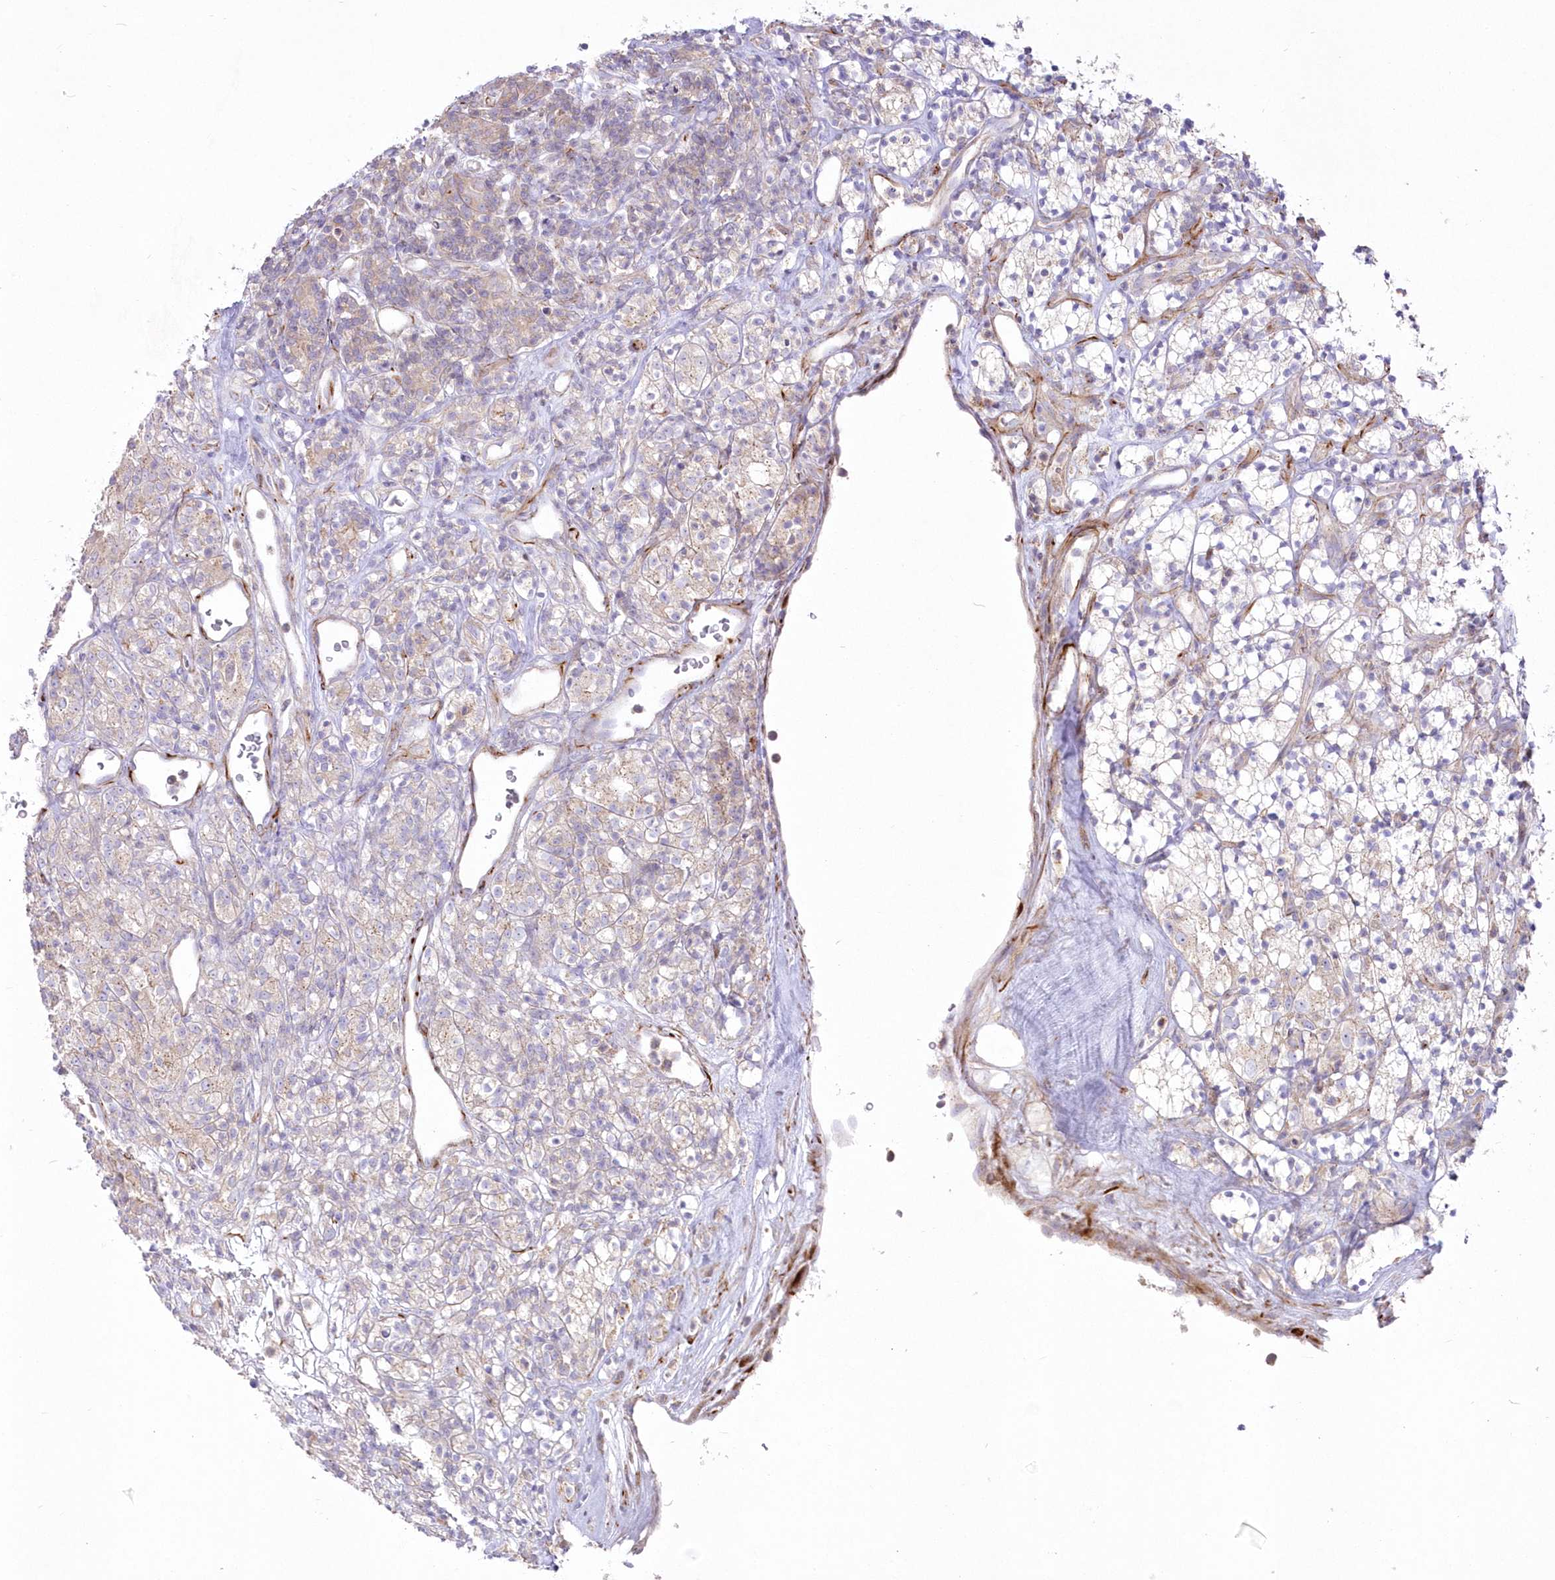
{"staining": {"intensity": "negative", "quantity": "none", "location": "none"}, "tissue": "renal cancer", "cell_type": "Tumor cells", "image_type": "cancer", "snomed": [{"axis": "morphology", "description": "Adenocarcinoma, NOS"}, {"axis": "topography", "description": "Kidney"}], "caption": "This histopathology image is of renal adenocarcinoma stained with IHC to label a protein in brown with the nuclei are counter-stained blue. There is no positivity in tumor cells.", "gene": "ZNF843", "patient": {"sex": "male", "age": 77}}